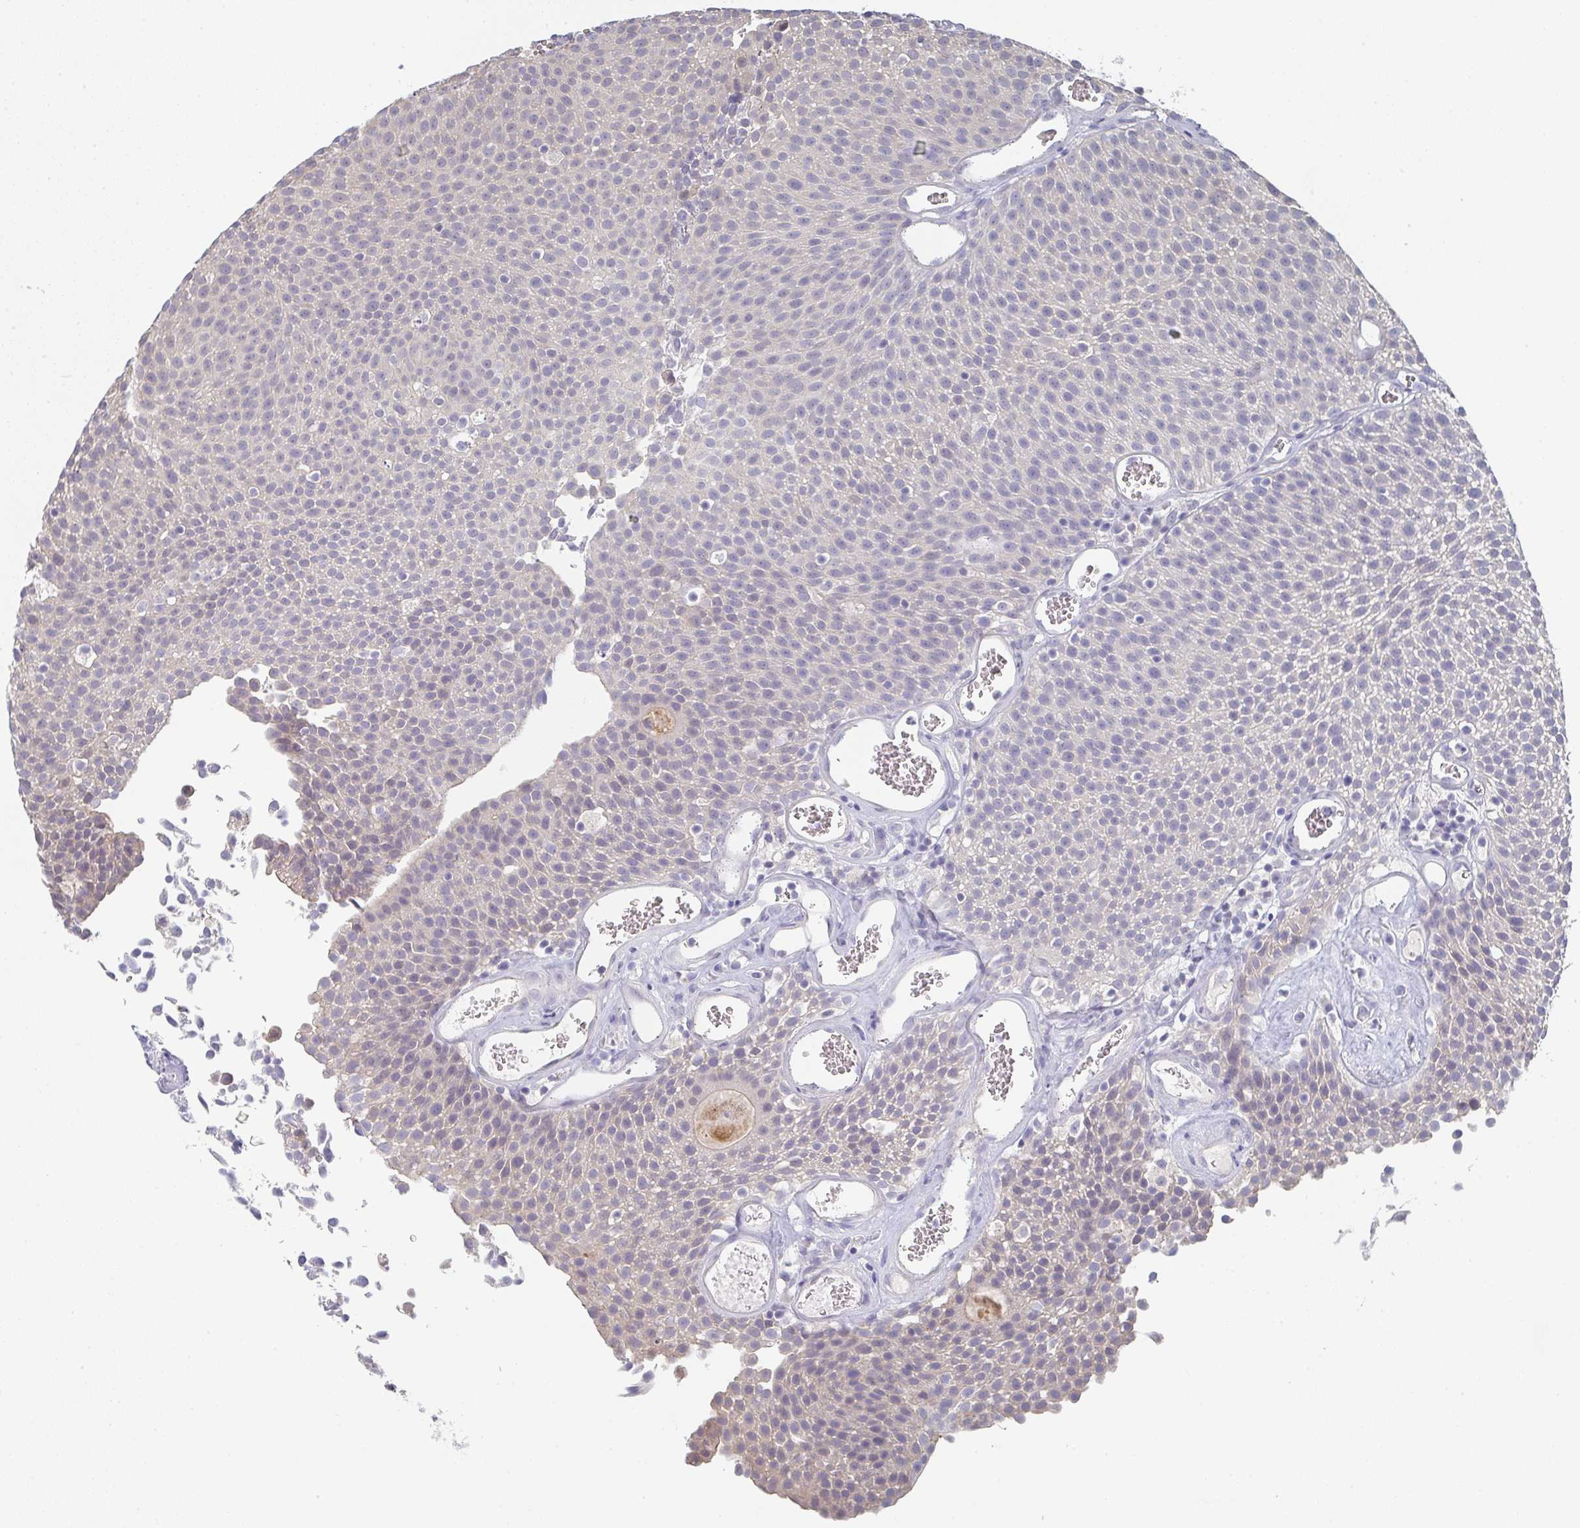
{"staining": {"intensity": "negative", "quantity": "none", "location": "none"}, "tissue": "urothelial cancer", "cell_type": "Tumor cells", "image_type": "cancer", "snomed": [{"axis": "morphology", "description": "Urothelial carcinoma, Low grade"}, {"axis": "topography", "description": "Urinary bladder"}], "caption": "Protein analysis of urothelial cancer exhibits no significant positivity in tumor cells.", "gene": "CHMP5", "patient": {"sex": "female", "age": 79}}